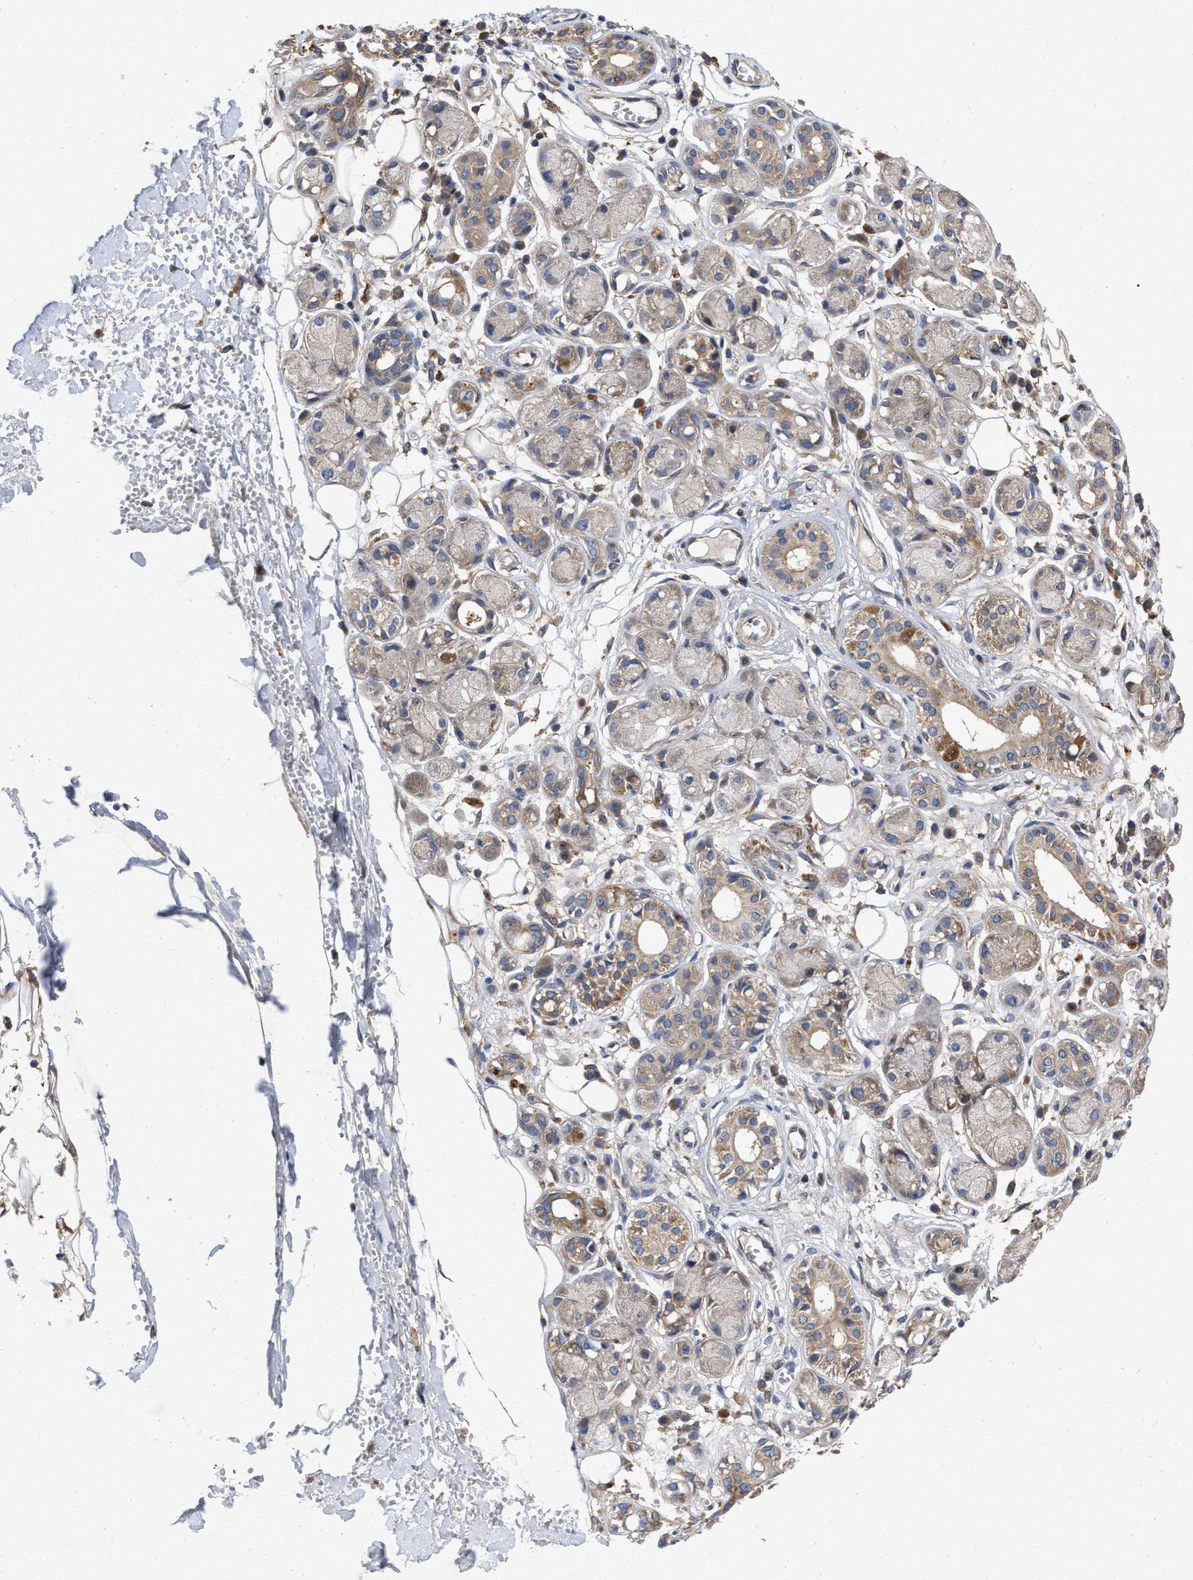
{"staining": {"intensity": "moderate", "quantity": ">75%", "location": "cytoplasmic/membranous"}, "tissue": "adipose tissue", "cell_type": "Adipocytes", "image_type": "normal", "snomed": [{"axis": "morphology", "description": "Normal tissue, NOS"}, {"axis": "morphology", "description": "Inflammation, NOS"}, {"axis": "topography", "description": "Salivary gland"}, {"axis": "topography", "description": "Peripheral nerve tissue"}], "caption": "Immunohistochemical staining of benign human adipose tissue demonstrates moderate cytoplasmic/membranous protein staining in approximately >75% of adipocytes.", "gene": "CDKN2C", "patient": {"sex": "female", "age": 75}}